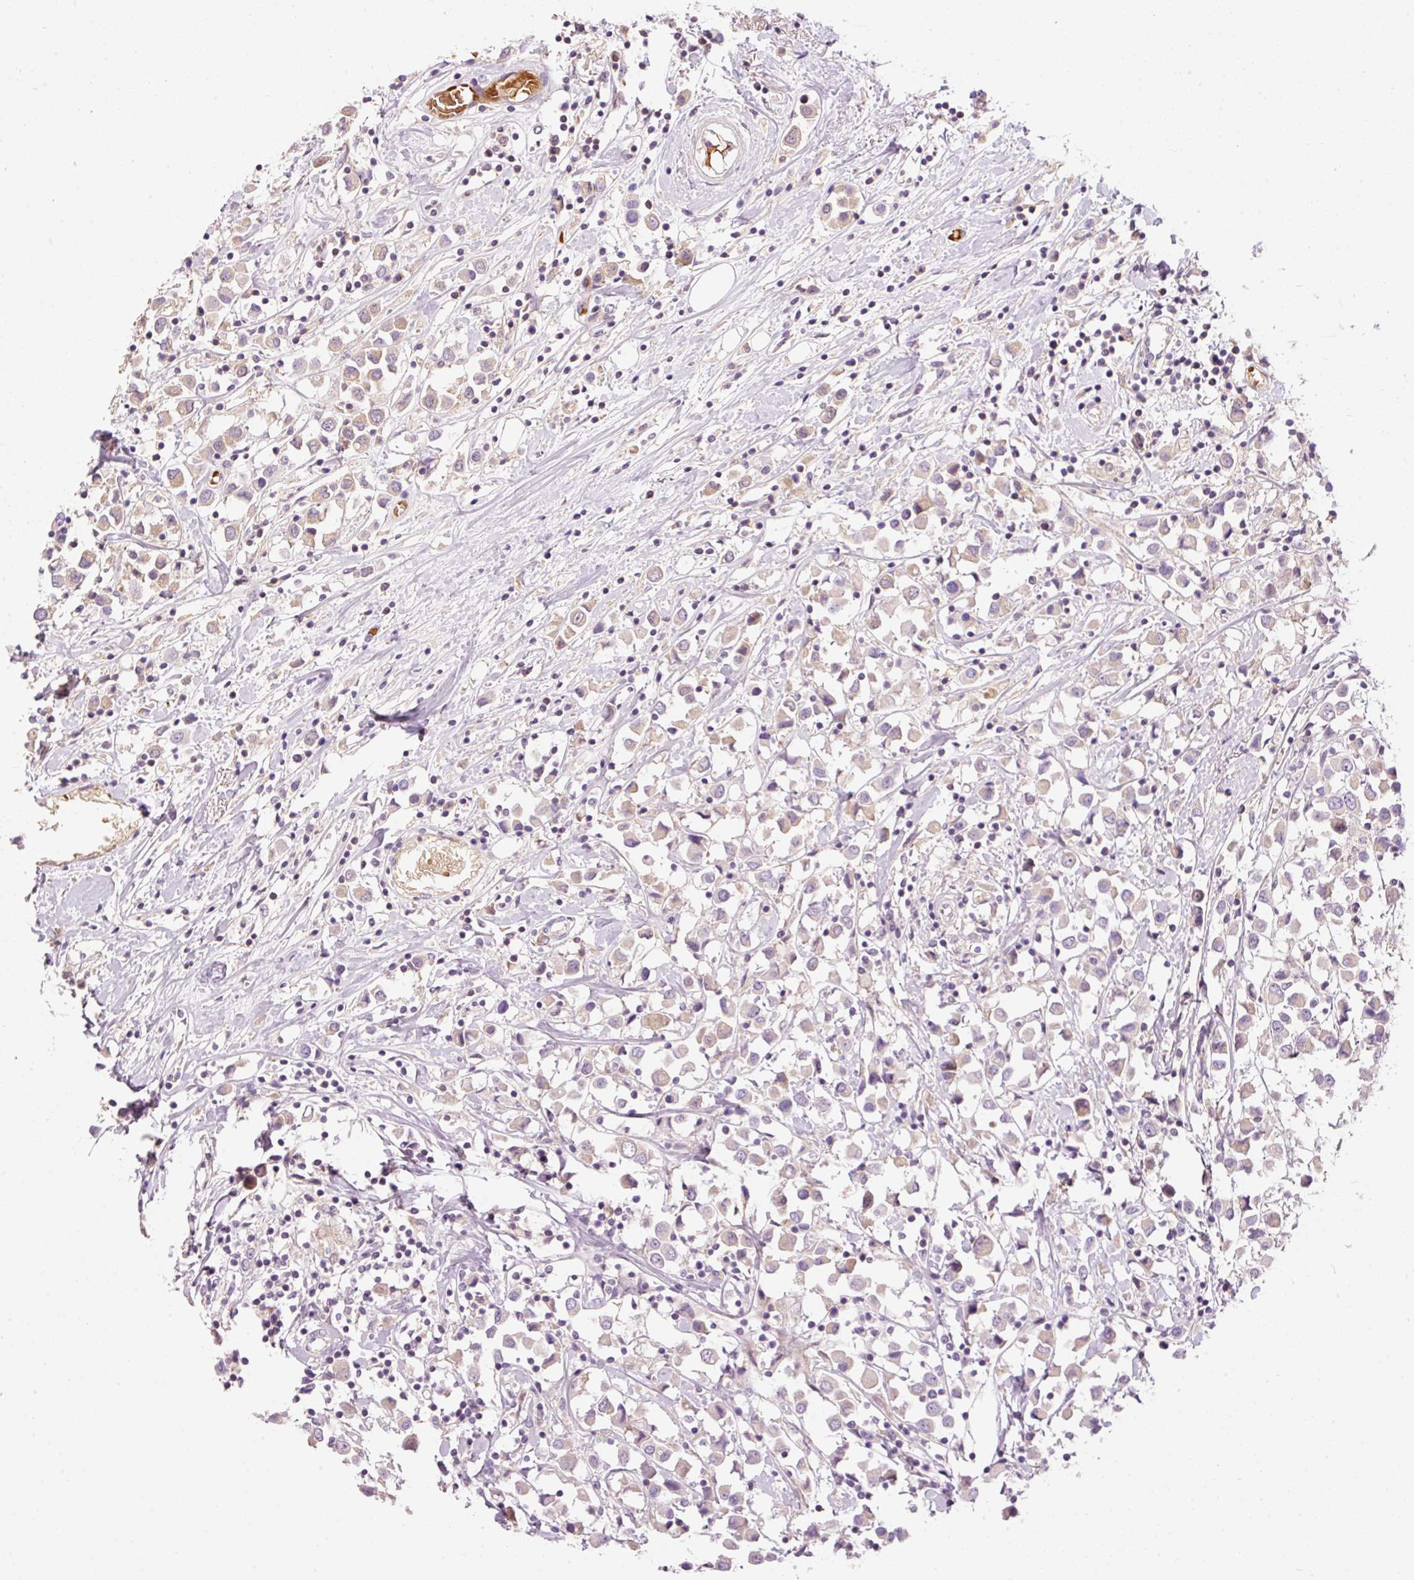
{"staining": {"intensity": "weak", "quantity": "25%-75%", "location": "cytoplasmic/membranous"}, "tissue": "breast cancer", "cell_type": "Tumor cells", "image_type": "cancer", "snomed": [{"axis": "morphology", "description": "Duct carcinoma"}, {"axis": "topography", "description": "Breast"}], "caption": "Immunohistochemistry (DAB (3,3'-diaminobenzidine)) staining of human intraductal carcinoma (breast) shows weak cytoplasmic/membranous protein positivity in about 25%-75% of tumor cells.", "gene": "CMTM8", "patient": {"sex": "female", "age": 61}}